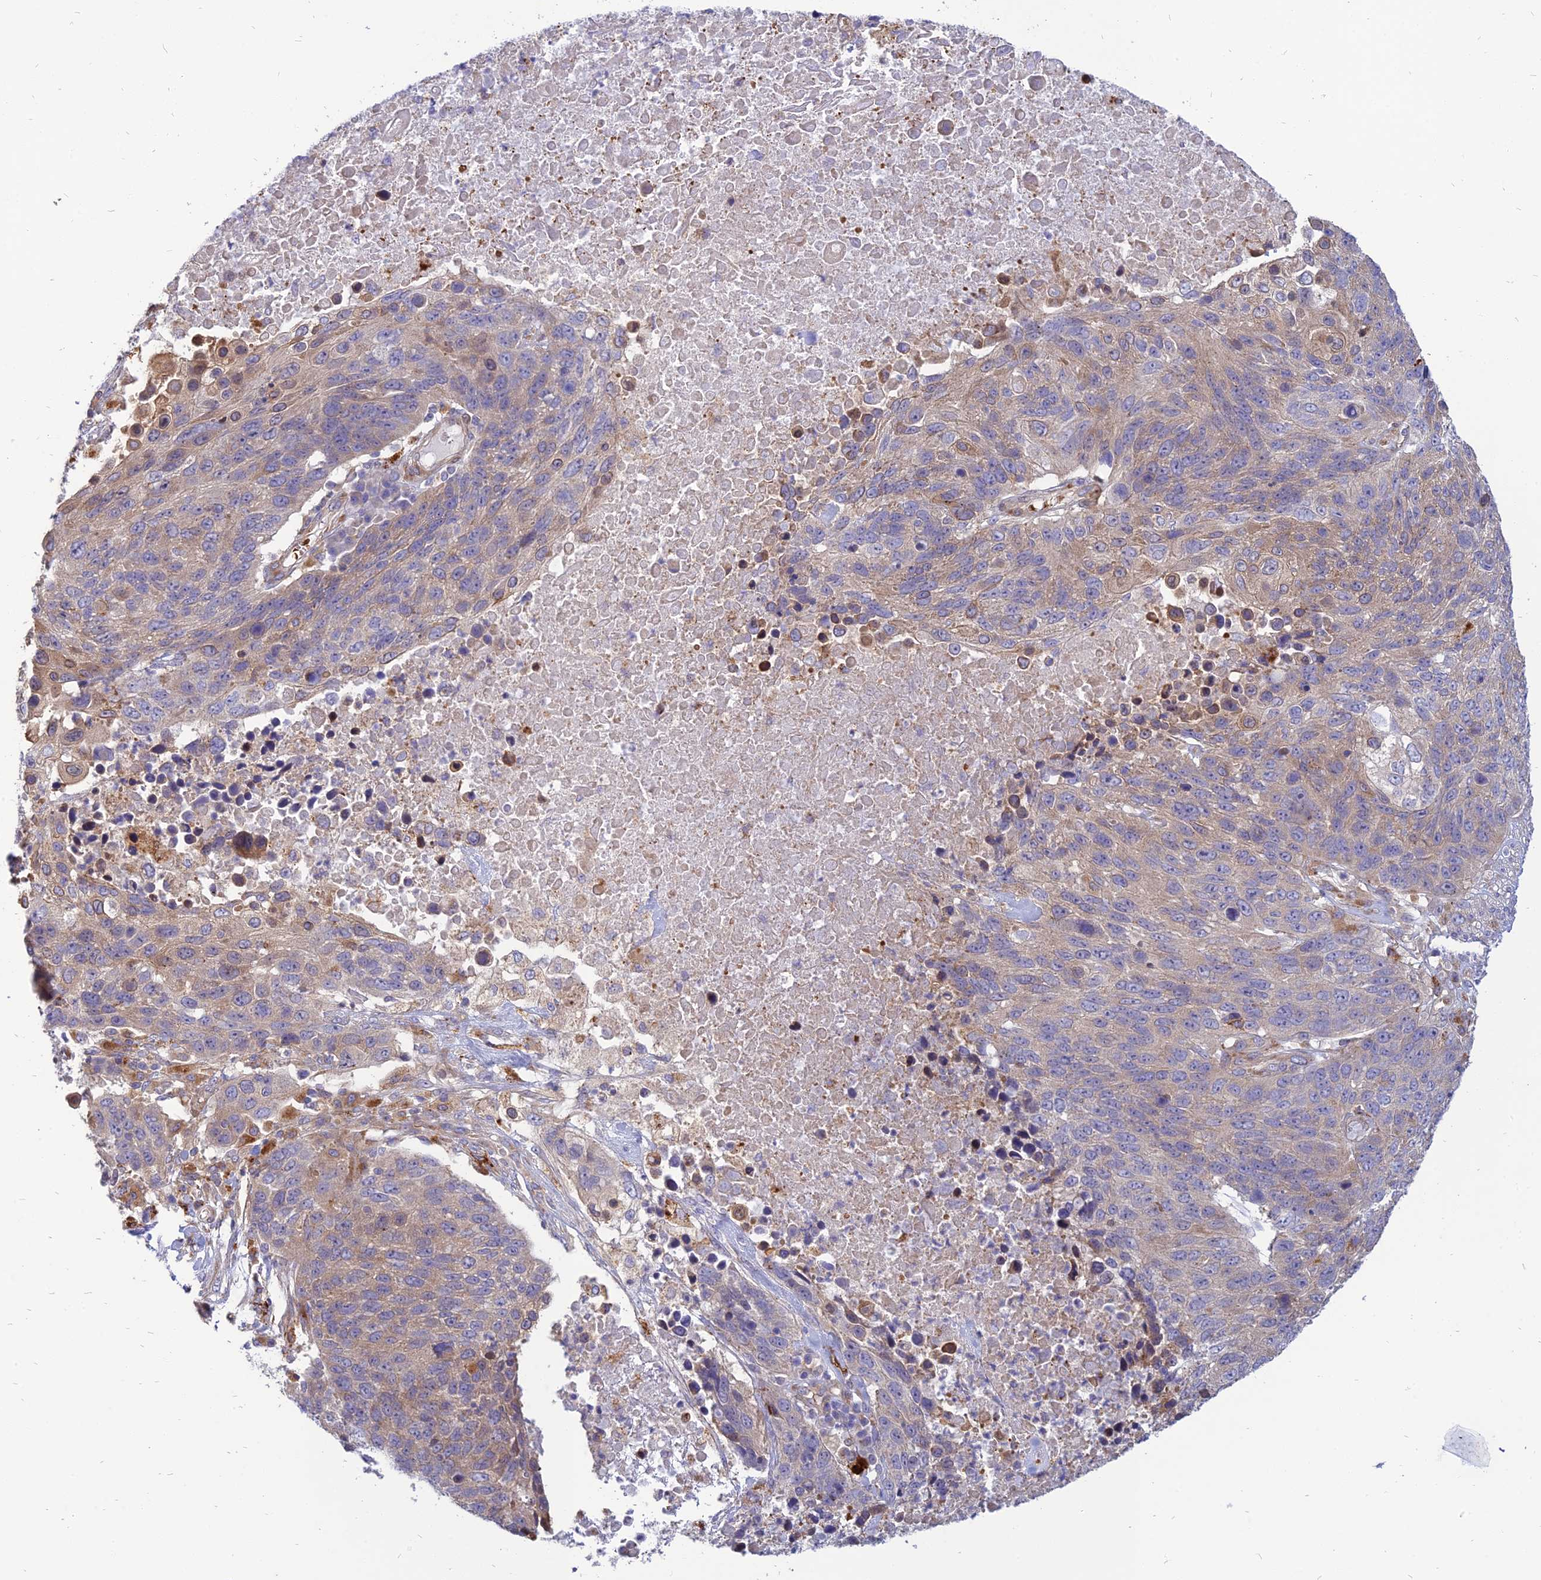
{"staining": {"intensity": "weak", "quantity": "<25%", "location": "cytoplasmic/membranous"}, "tissue": "lung cancer", "cell_type": "Tumor cells", "image_type": "cancer", "snomed": [{"axis": "morphology", "description": "Normal tissue, NOS"}, {"axis": "morphology", "description": "Squamous cell carcinoma, NOS"}, {"axis": "topography", "description": "Lymph node"}, {"axis": "topography", "description": "Lung"}], "caption": "Immunohistochemistry (IHC) histopathology image of human squamous cell carcinoma (lung) stained for a protein (brown), which demonstrates no positivity in tumor cells.", "gene": "PHKA2", "patient": {"sex": "male", "age": 66}}